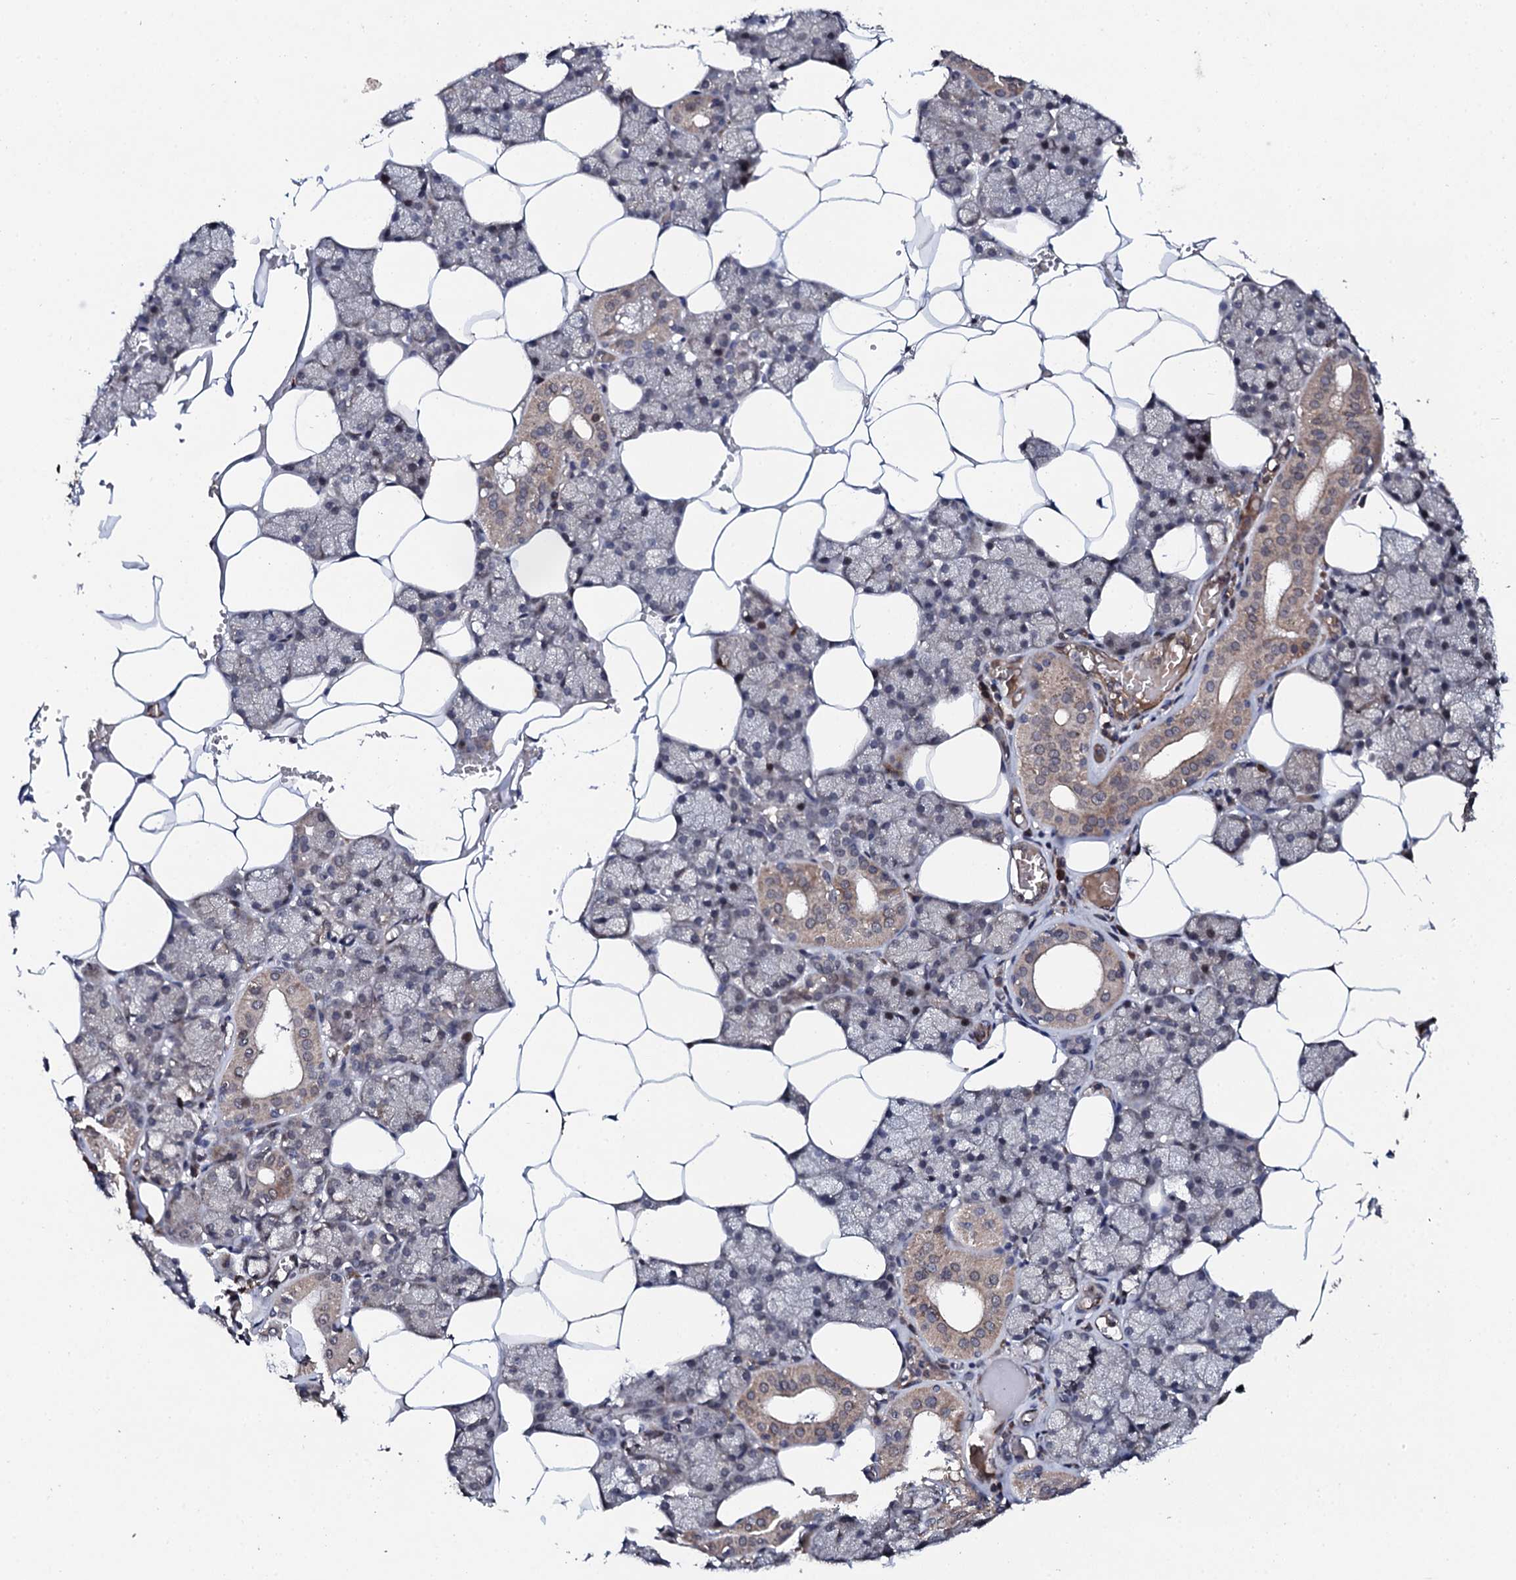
{"staining": {"intensity": "weak", "quantity": "25%-75%", "location": "cytoplasmic/membranous"}, "tissue": "salivary gland", "cell_type": "Glandular cells", "image_type": "normal", "snomed": [{"axis": "morphology", "description": "Normal tissue, NOS"}, {"axis": "topography", "description": "Salivary gland"}], "caption": "Weak cytoplasmic/membranous staining is seen in about 25%-75% of glandular cells in unremarkable salivary gland.", "gene": "FAM111A", "patient": {"sex": "male", "age": 62}}